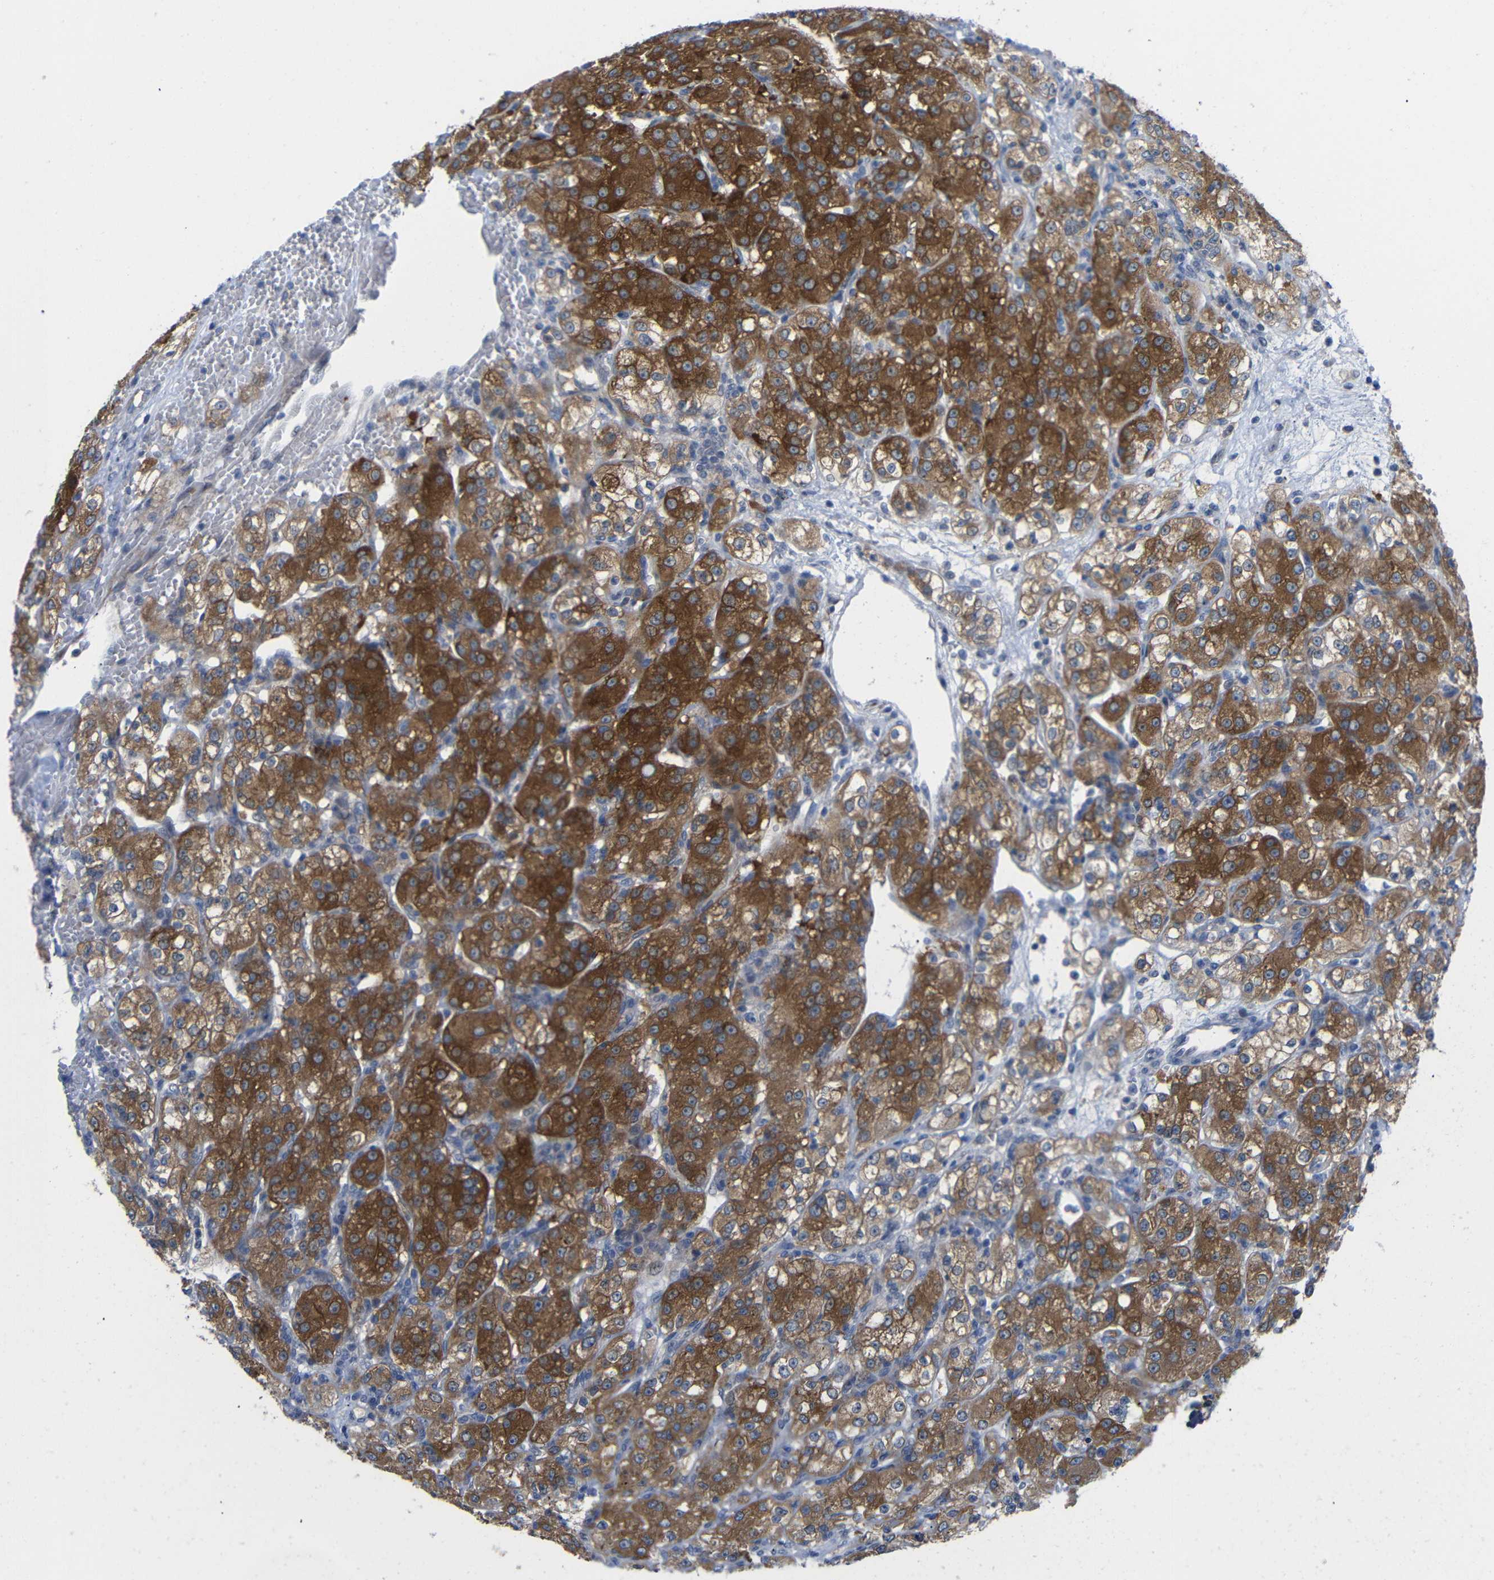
{"staining": {"intensity": "moderate", "quantity": ">75%", "location": "cytoplasmic/membranous"}, "tissue": "renal cancer", "cell_type": "Tumor cells", "image_type": "cancer", "snomed": [{"axis": "morphology", "description": "Normal tissue, NOS"}, {"axis": "morphology", "description": "Adenocarcinoma, NOS"}, {"axis": "topography", "description": "Kidney"}], "caption": "A photomicrograph of human renal cancer stained for a protein displays moderate cytoplasmic/membranous brown staining in tumor cells. The protein of interest is shown in brown color, while the nuclei are stained blue.", "gene": "CMTM1", "patient": {"sex": "male", "age": 61}}